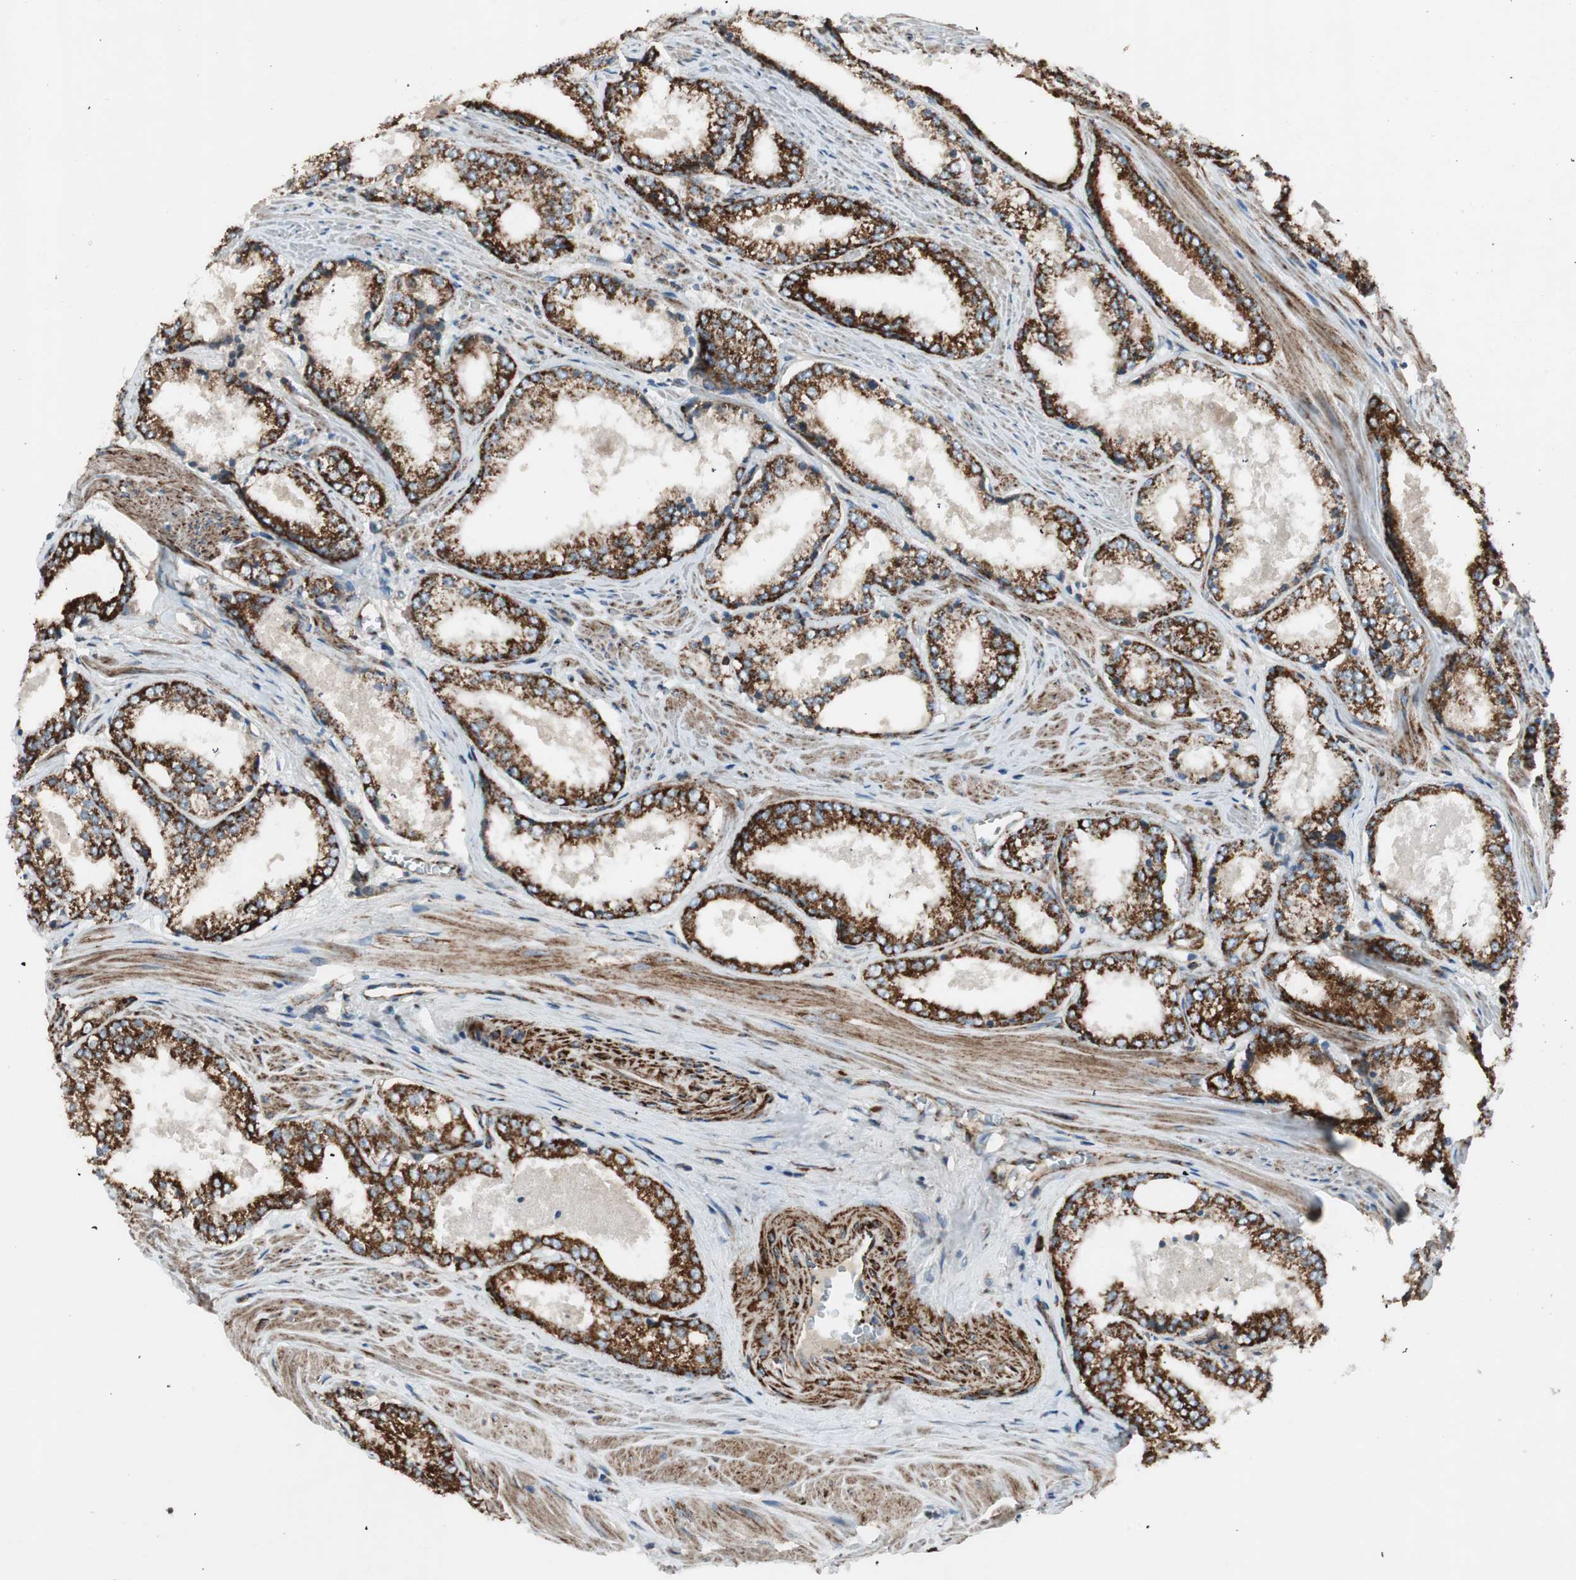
{"staining": {"intensity": "strong", "quantity": ">75%", "location": "cytoplasmic/membranous"}, "tissue": "prostate cancer", "cell_type": "Tumor cells", "image_type": "cancer", "snomed": [{"axis": "morphology", "description": "Adenocarcinoma, Low grade"}, {"axis": "topography", "description": "Prostate"}], "caption": "A photomicrograph of human prostate cancer (low-grade adenocarcinoma) stained for a protein reveals strong cytoplasmic/membranous brown staining in tumor cells.", "gene": "AKAP1", "patient": {"sex": "male", "age": 64}}